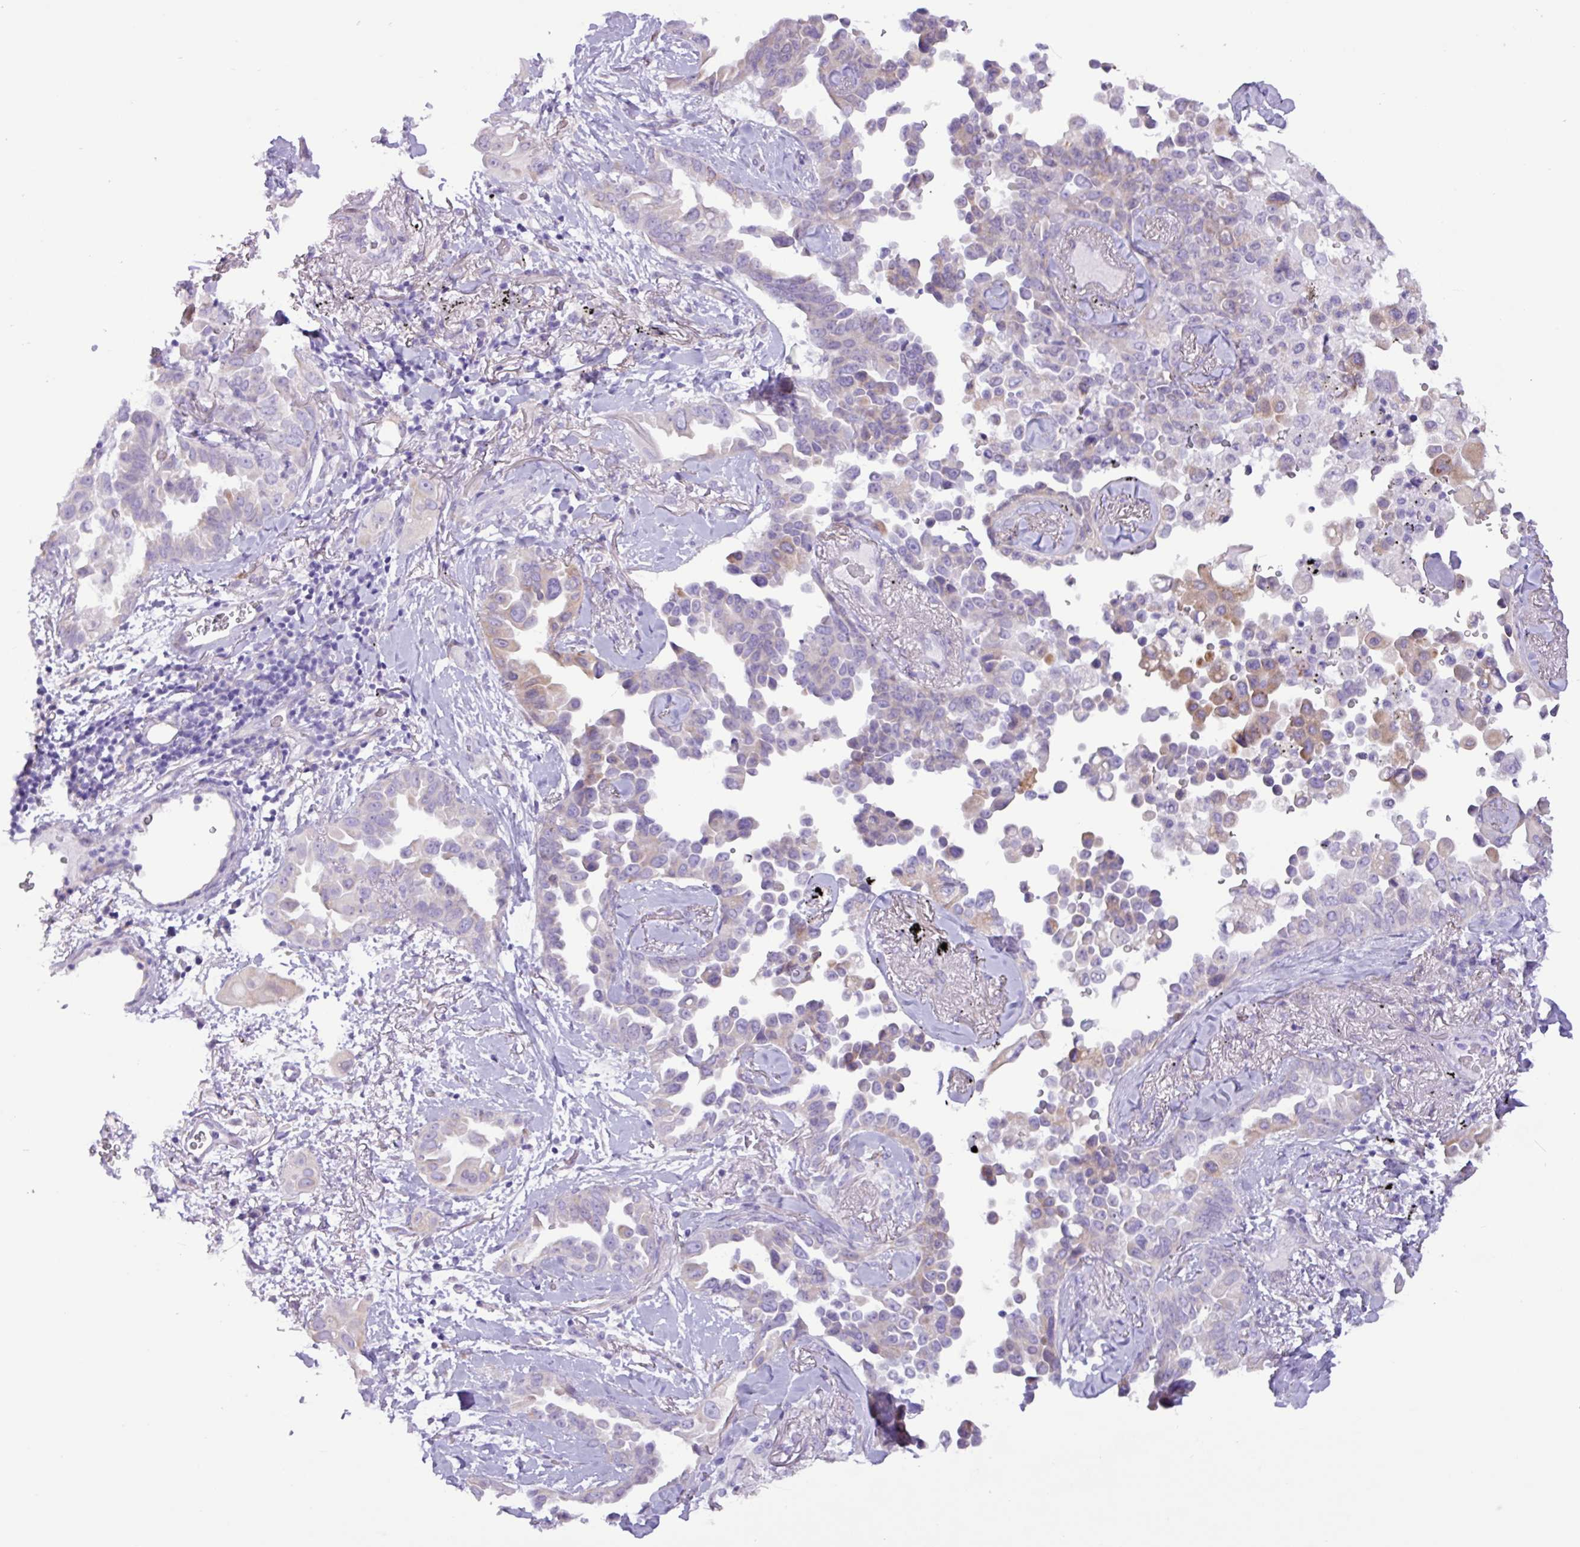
{"staining": {"intensity": "weak", "quantity": "<25%", "location": "cytoplasmic/membranous"}, "tissue": "lung cancer", "cell_type": "Tumor cells", "image_type": "cancer", "snomed": [{"axis": "morphology", "description": "Adenocarcinoma, NOS"}, {"axis": "topography", "description": "Lung"}], "caption": "Immunohistochemistry (IHC) micrograph of lung cancer stained for a protein (brown), which shows no expression in tumor cells.", "gene": "SLC38A1", "patient": {"sex": "female", "age": 67}}